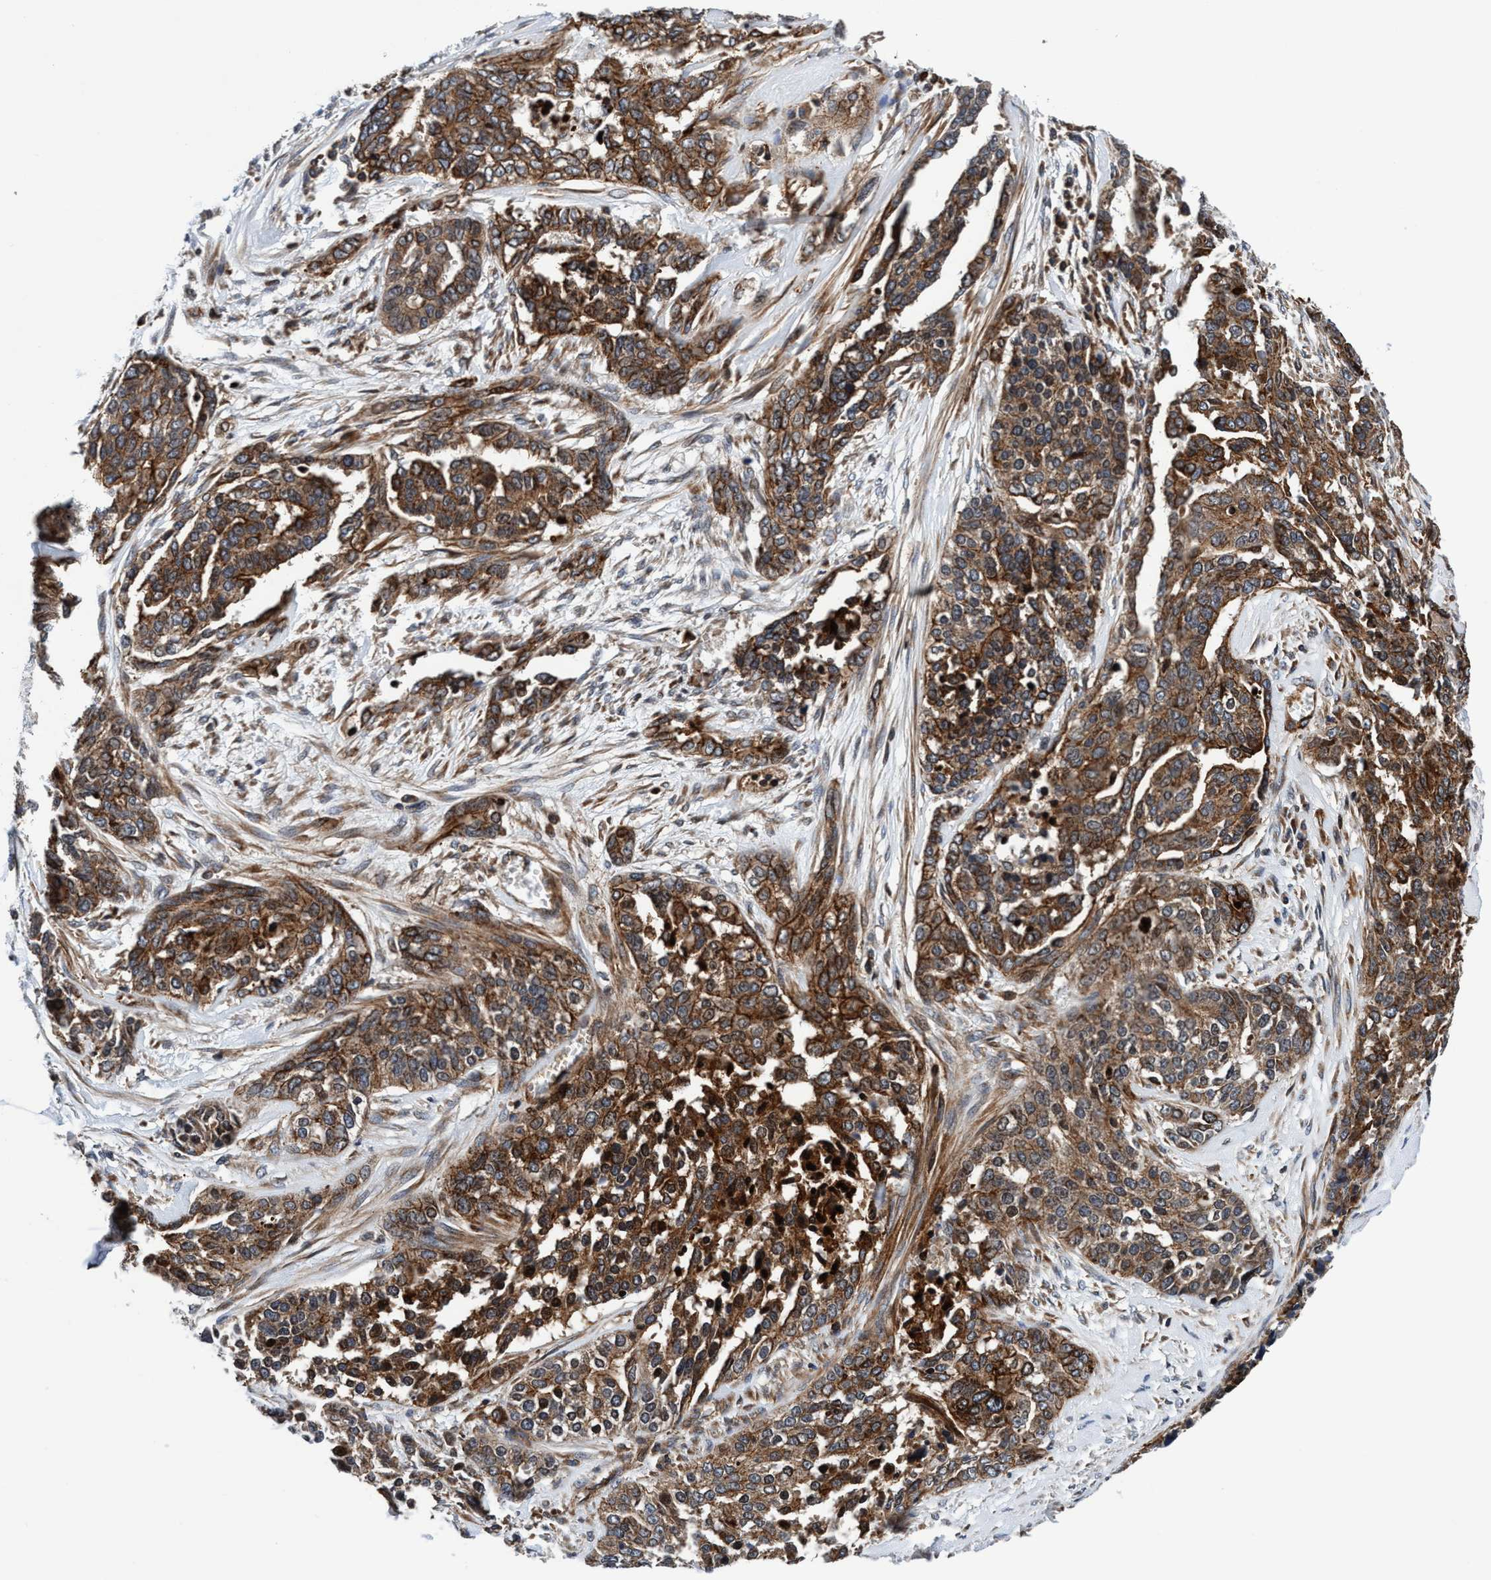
{"staining": {"intensity": "moderate", "quantity": ">75%", "location": "cytoplasmic/membranous"}, "tissue": "ovarian cancer", "cell_type": "Tumor cells", "image_type": "cancer", "snomed": [{"axis": "morphology", "description": "Cystadenocarcinoma, serous, NOS"}, {"axis": "topography", "description": "Ovary"}], "caption": "Tumor cells exhibit medium levels of moderate cytoplasmic/membranous positivity in approximately >75% of cells in serous cystadenocarcinoma (ovarian).", "gene": "MCM3AP", "patient": {"sex": "female", "age": 44}}